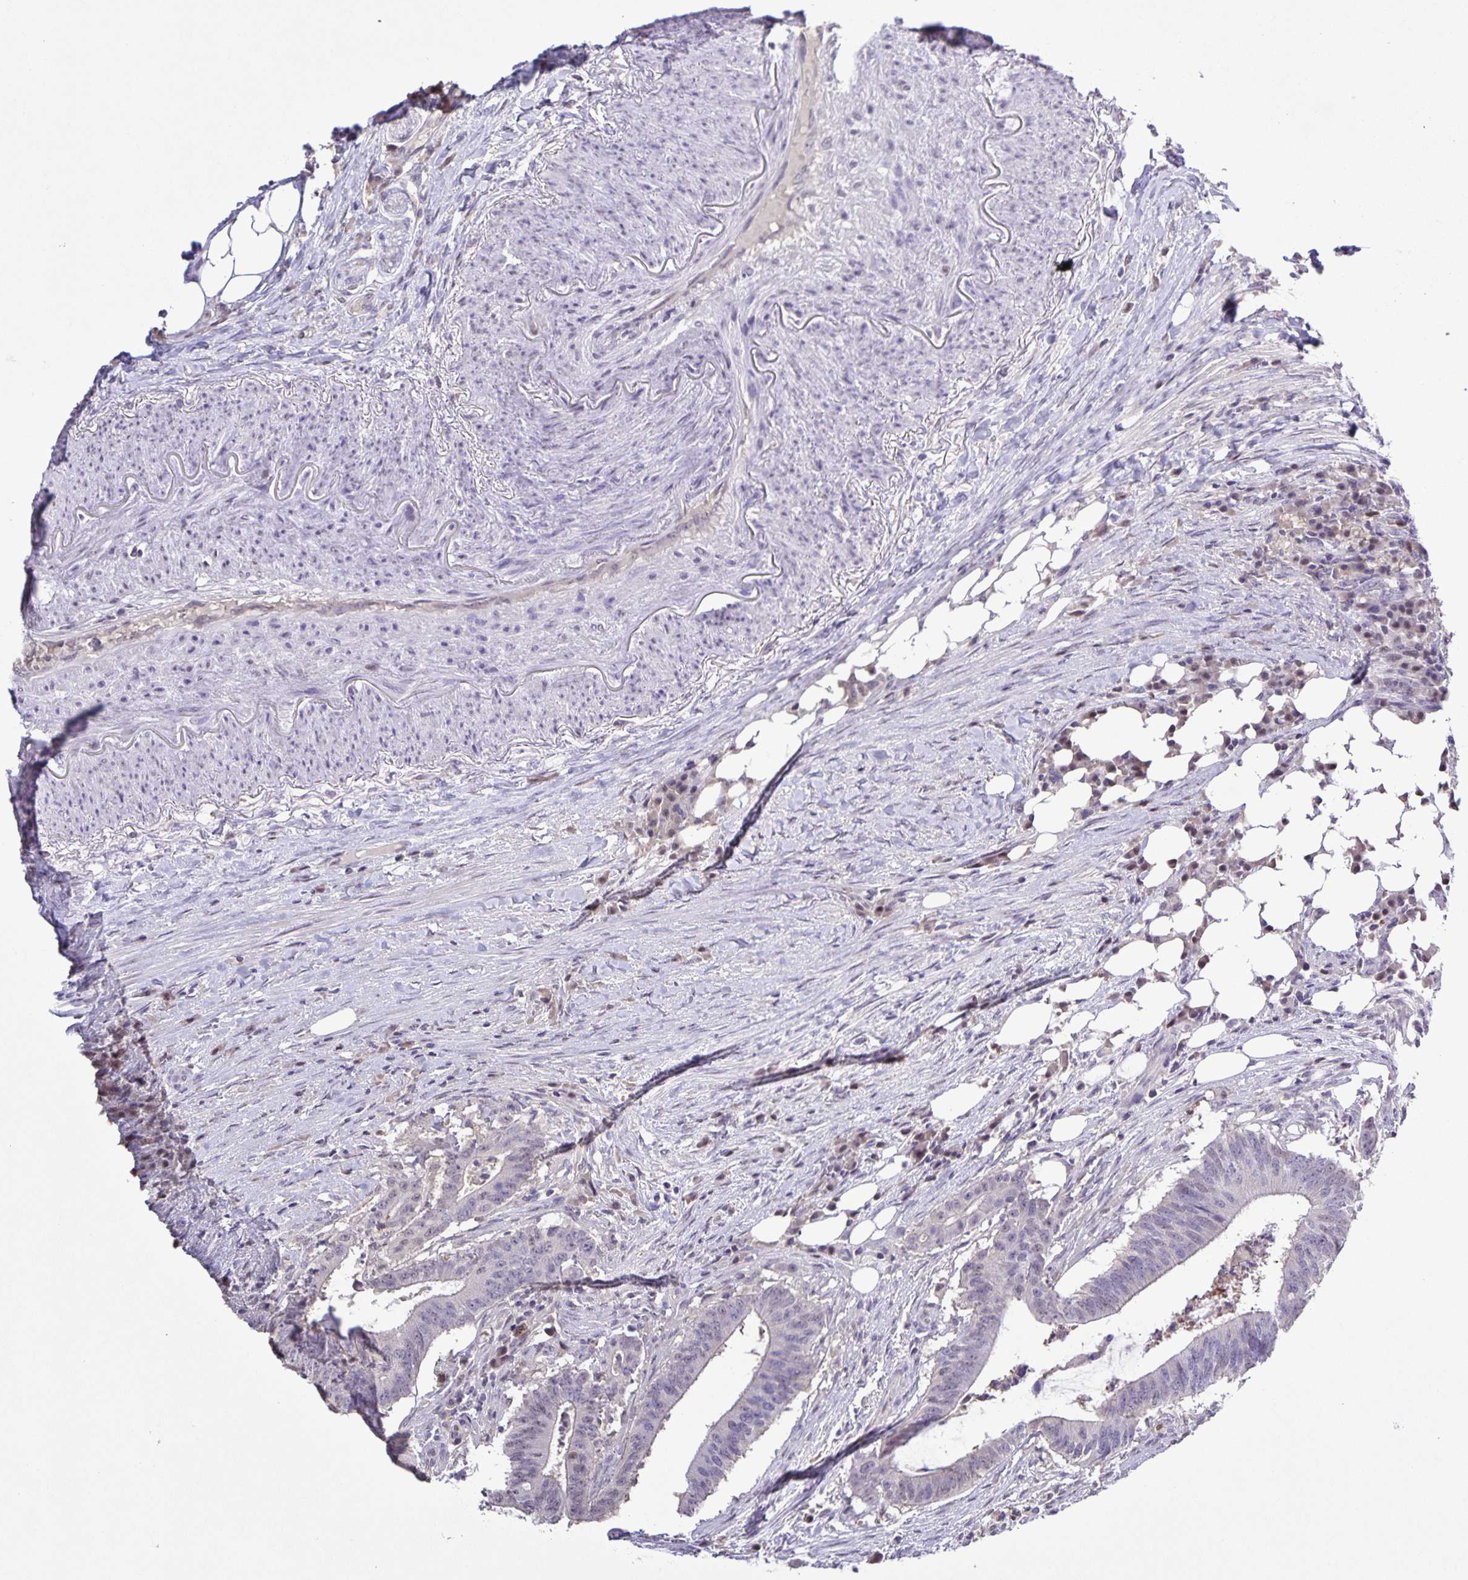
{"staining": {"intensity": "negative", "quantity": "none", "location": "none"}, "tissue": "colorectal cancer", "cell_type": "Tumor cells", "image_type": "cancer", "snomed": [{"axis": "morphology", "description": "Adenocarcinoma, NOS"}, {"axis": "topography", "description": "Colon"}], "caption": "Immunohistochemical staining of human colorectal adenocarcinoma displays no significant positivity in tumor cells.", "gene": "ONECUT2", "patient": {"sex": "female", "age": 43}}